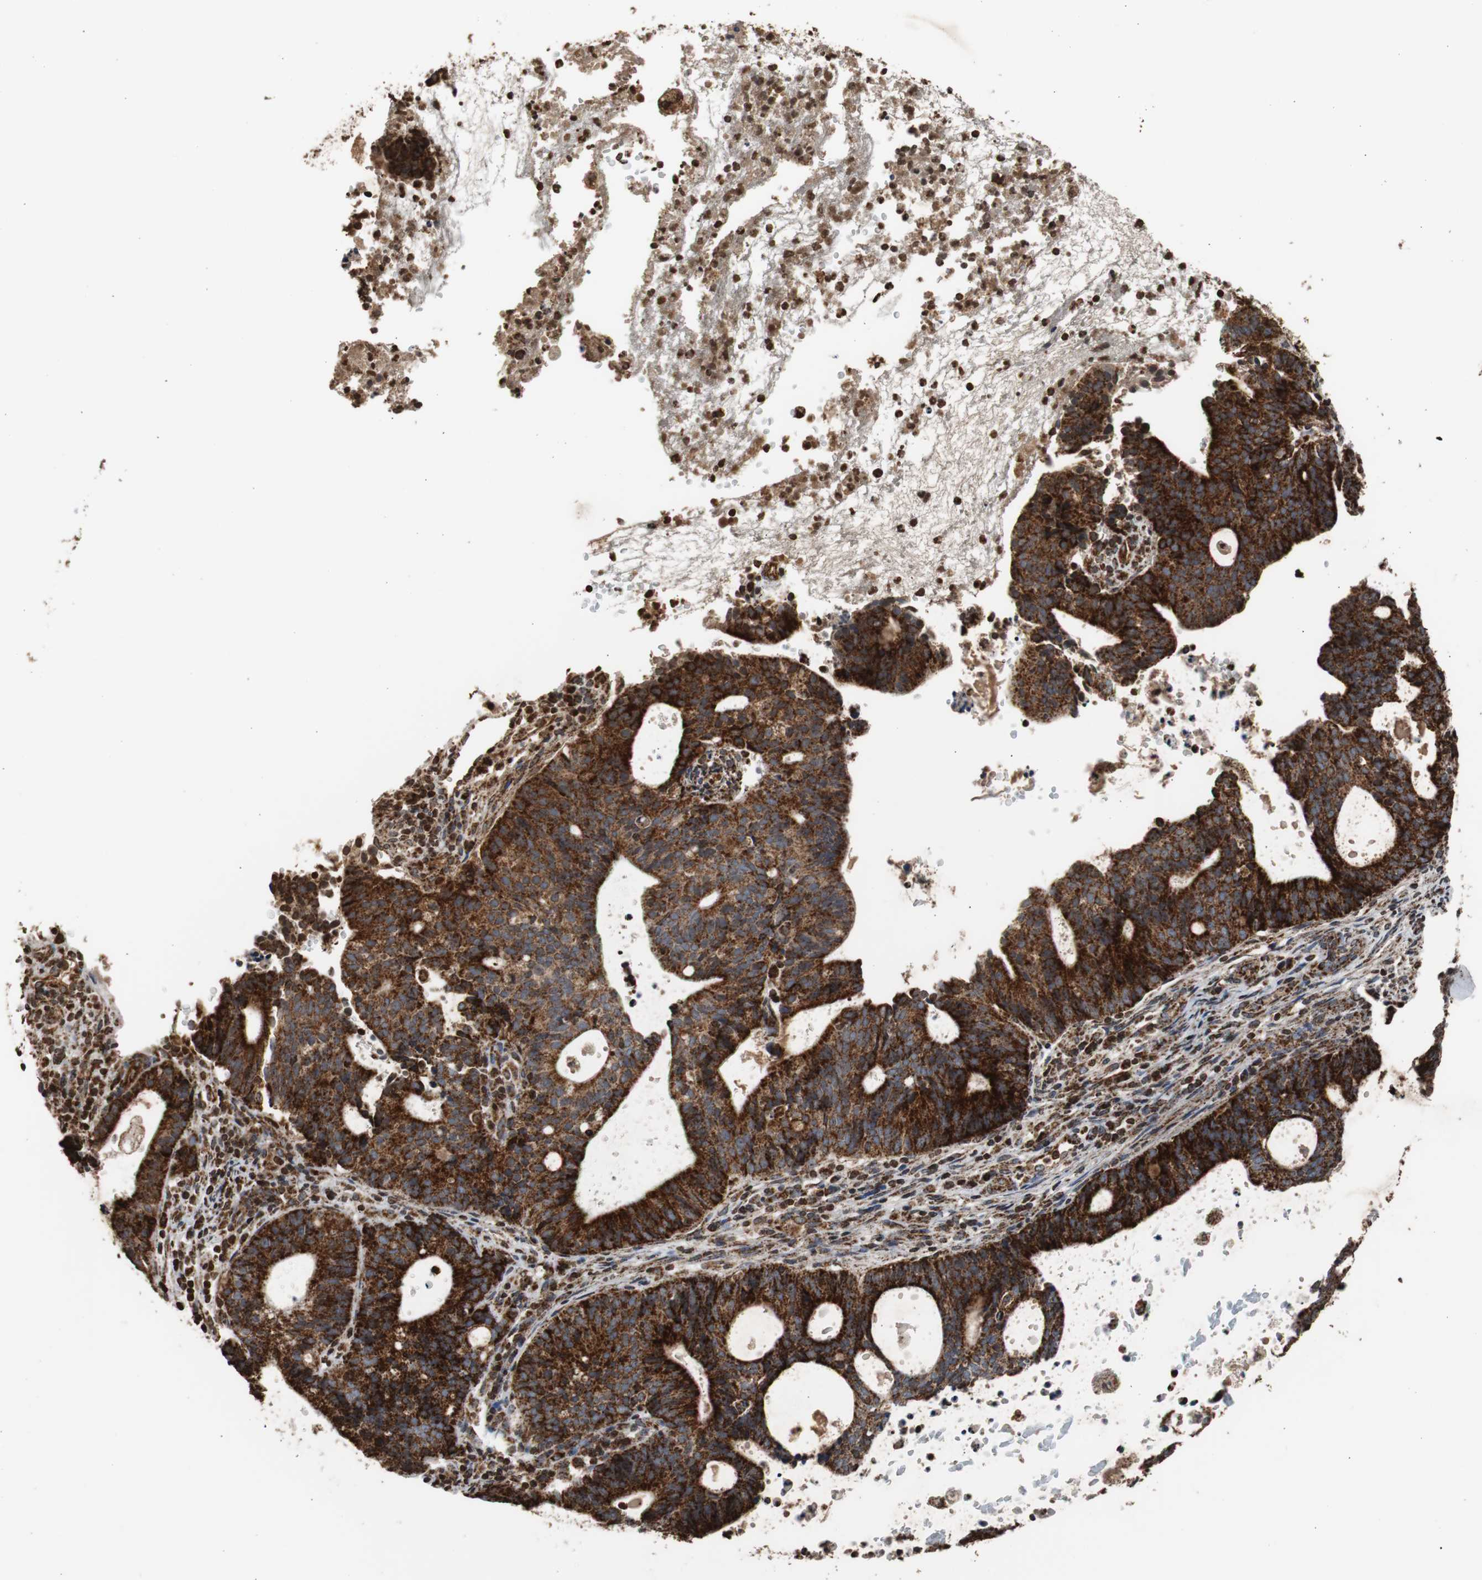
{"staining": {"intensity": "strong", "quantity": ">75%", "location": "cytoplasmic/membranous"}, "tissue": "endometrial cancer", "cell_type": "Tumor cells", "image_type": "cancer", "snomed": [{"axis": "morphology", "description": "Adenocarcinoma, NOS"}, {"axis": "topography", "description": "Uterus"}], "caption": "Immunohistochemical staining of endometrial adenocarcinoma exhibits high levels of strong cytoplasmic/membranous protein staining in approximately >75% of tumor cells.", "gene": "HSPA9", "patient": {"sex": "female", "age": 83}}